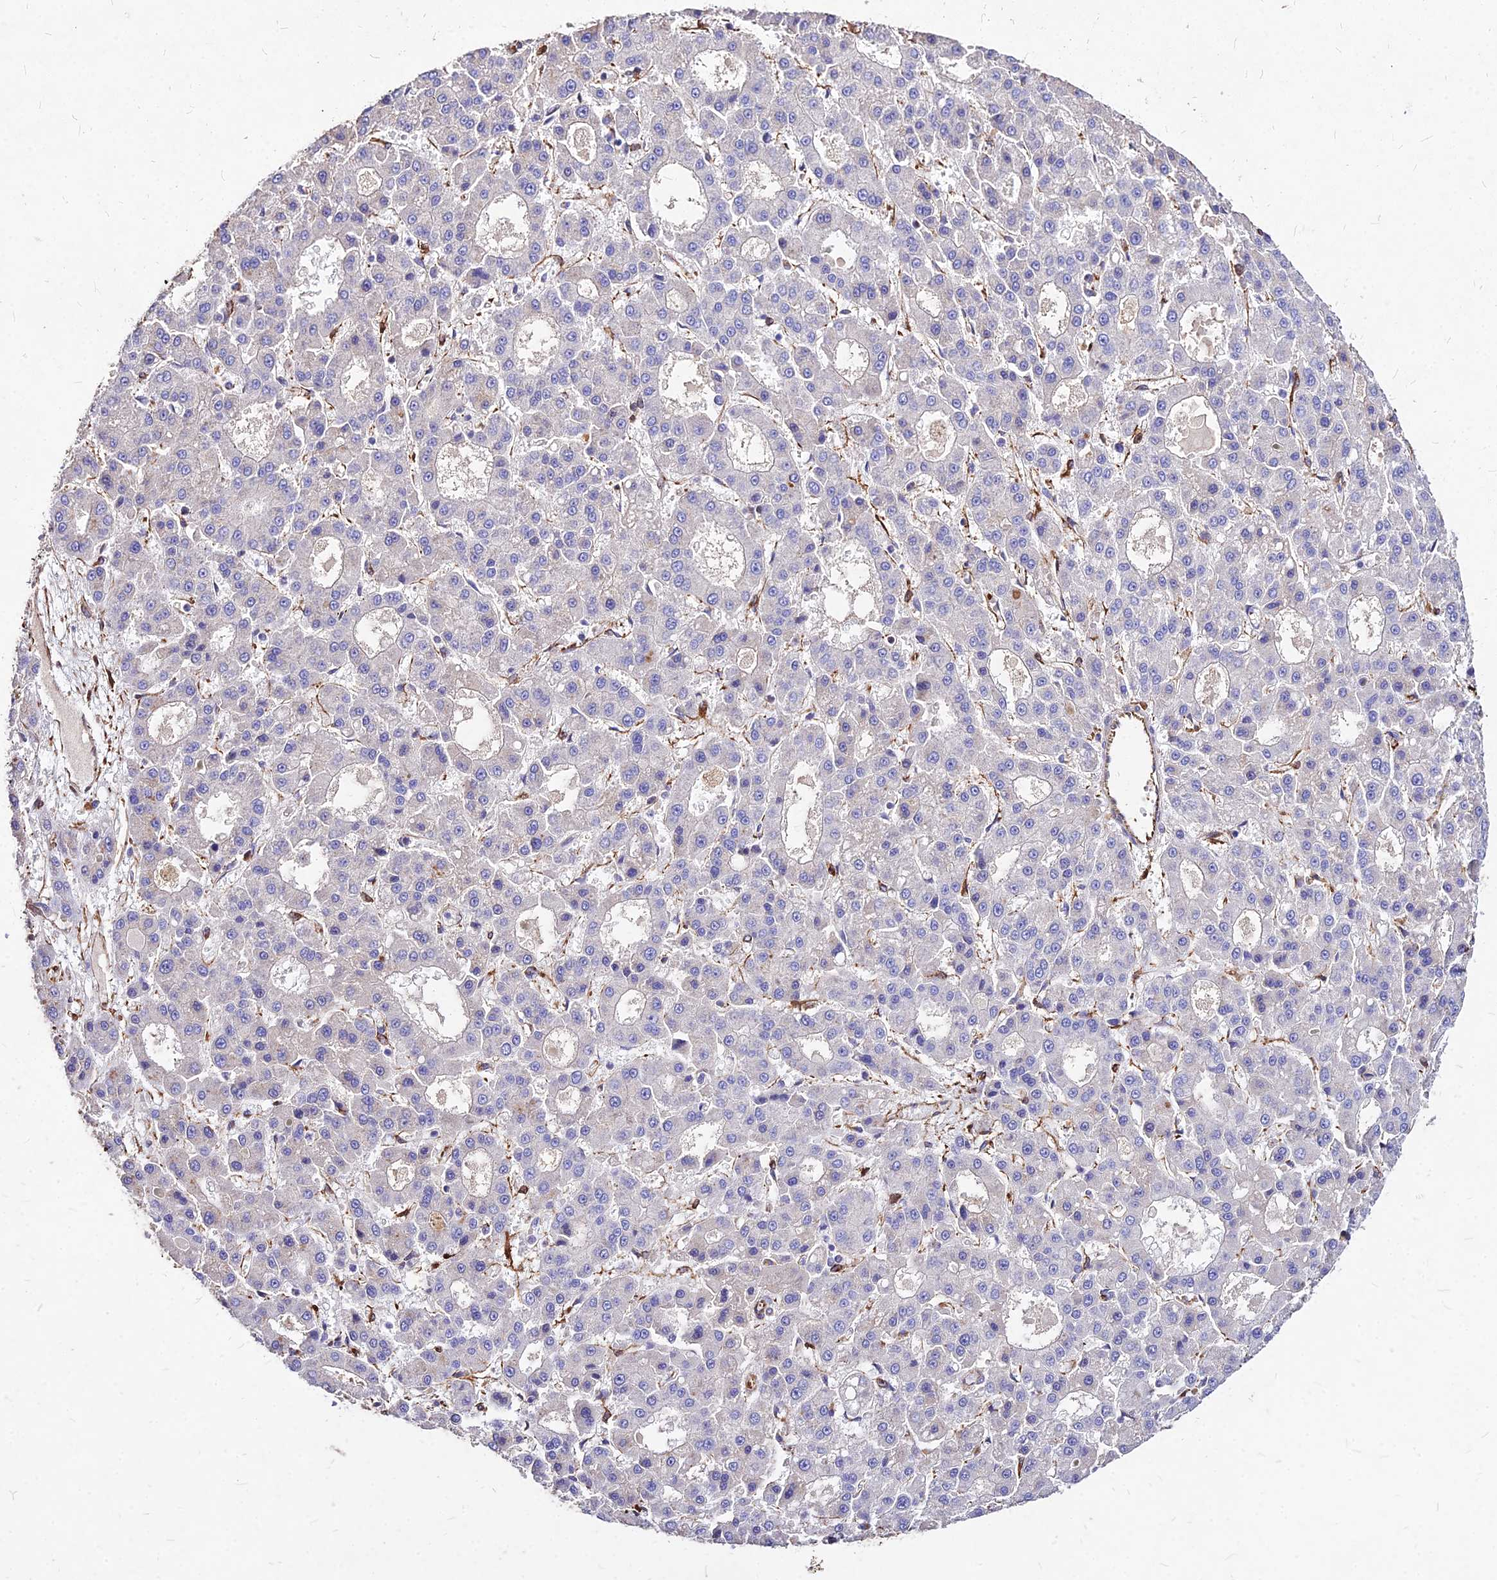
{"staining": {"intensity": "negative", "quantity": "none", "location": "none"}, "tissue": "liver cancer", "cell_type": "Tumor cells", "image_type": "cancer", "snomed": [{"axis": "morphology", "description": "Carcinoma, Hepatocellular, NOS"}, {"axis": "topography", "description": "Liver"}], "caption": "Histopathology image shows no protein expression in tumor cells of liver cancer tissue.", "gene": "EFCC1", "patient": {"sex": "male", "age": 70}}